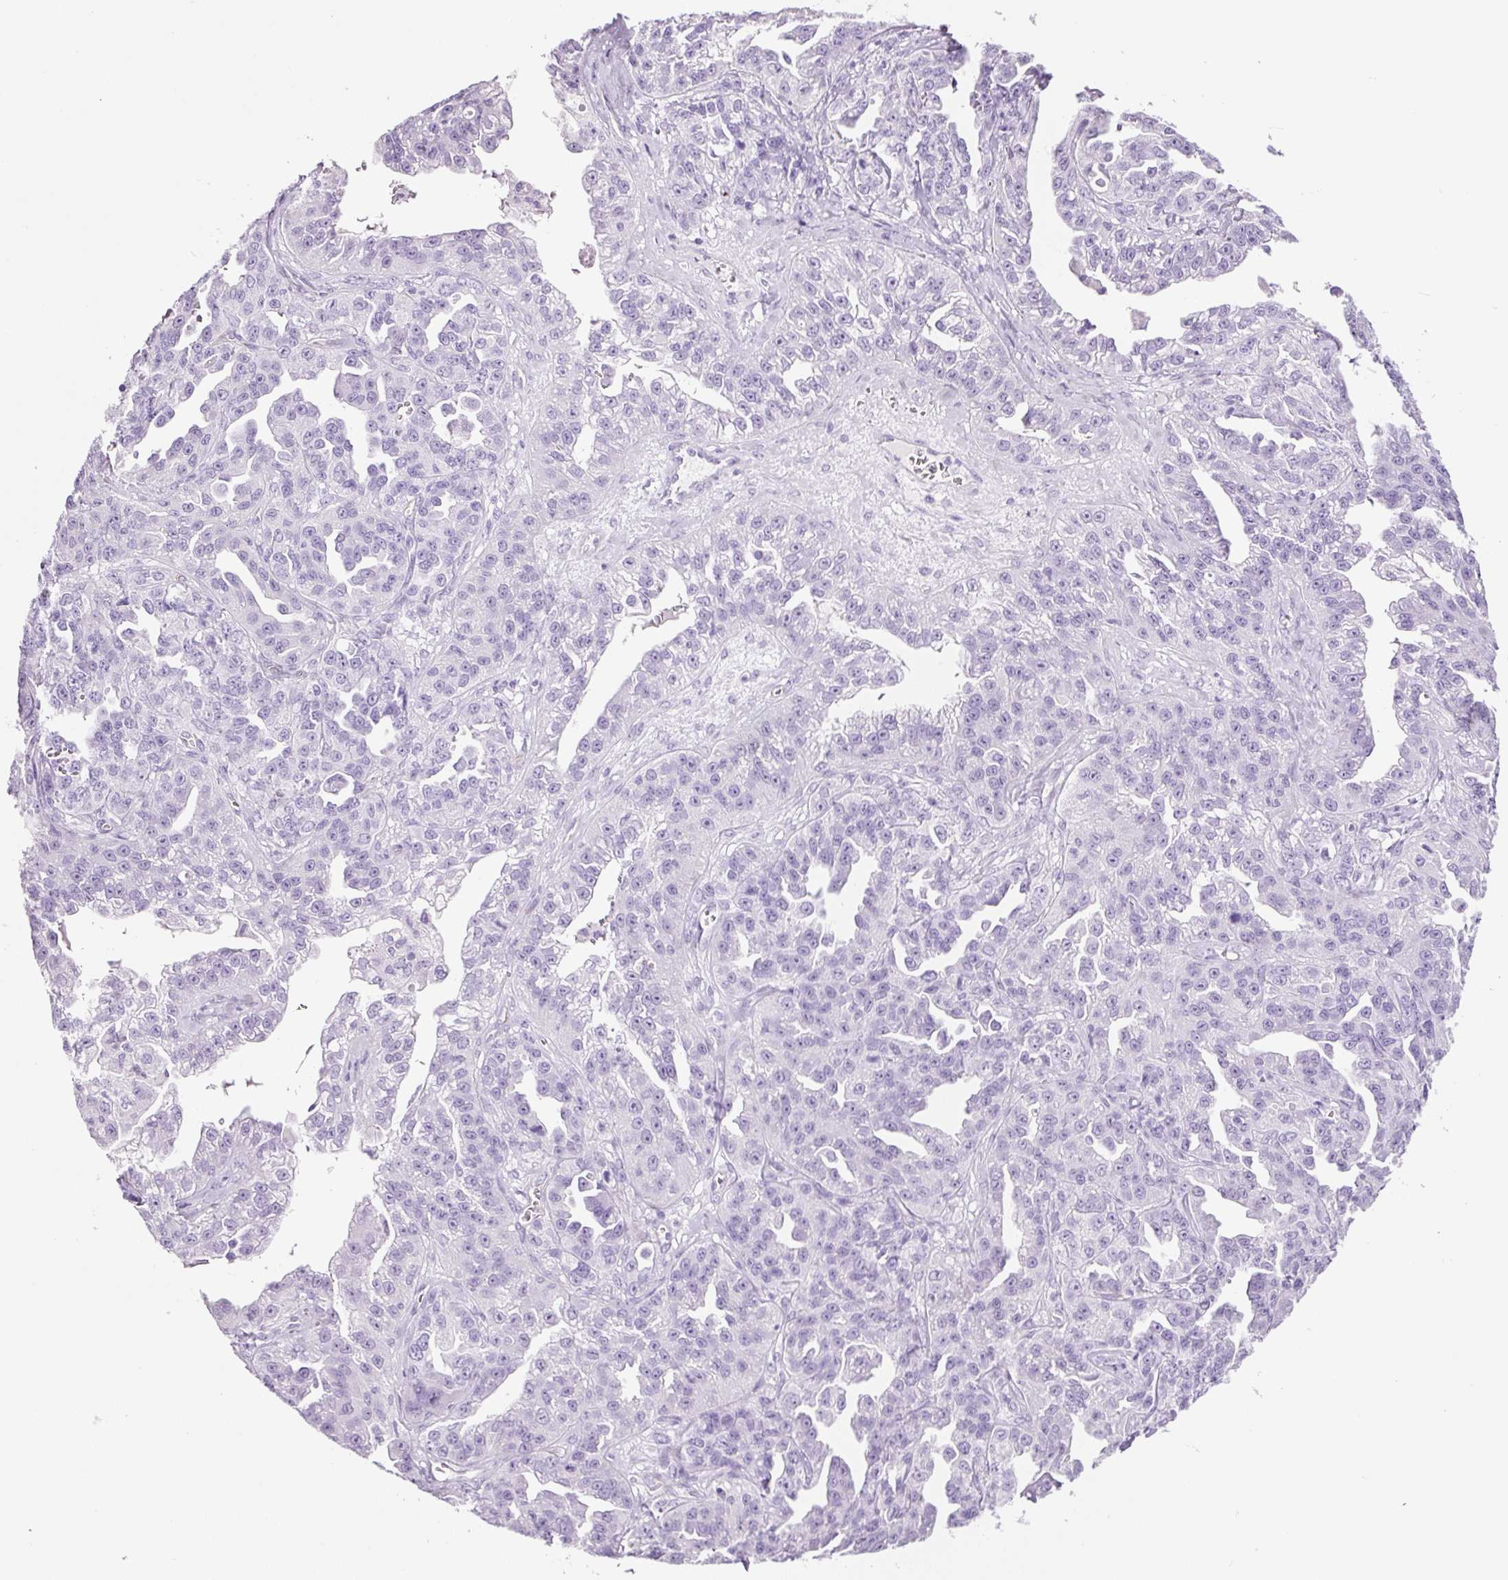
{"staining": {"intensity": "negative", "quantity": "none", "location": "none"}, "tissue": "ovarian cancer", "cell_type": "Tumor cells", "image_type": "cancer", "snomed": [{"axis": "morphology", "description": "Cystadenocarcinoma, serous, NOS"}, {"axis": "topography", "description": "Ovary"}], "caption": "This histopathology image is of serous cystadenocarcinoma (ovarian) stained with immunohistochemistry (IHC) to label a protein in brown with the nuclei are counter-stained blue. There is no expression in tumor cells.", "gene": "ADSS1", "patient": {"sex": "female", "age": 75}}